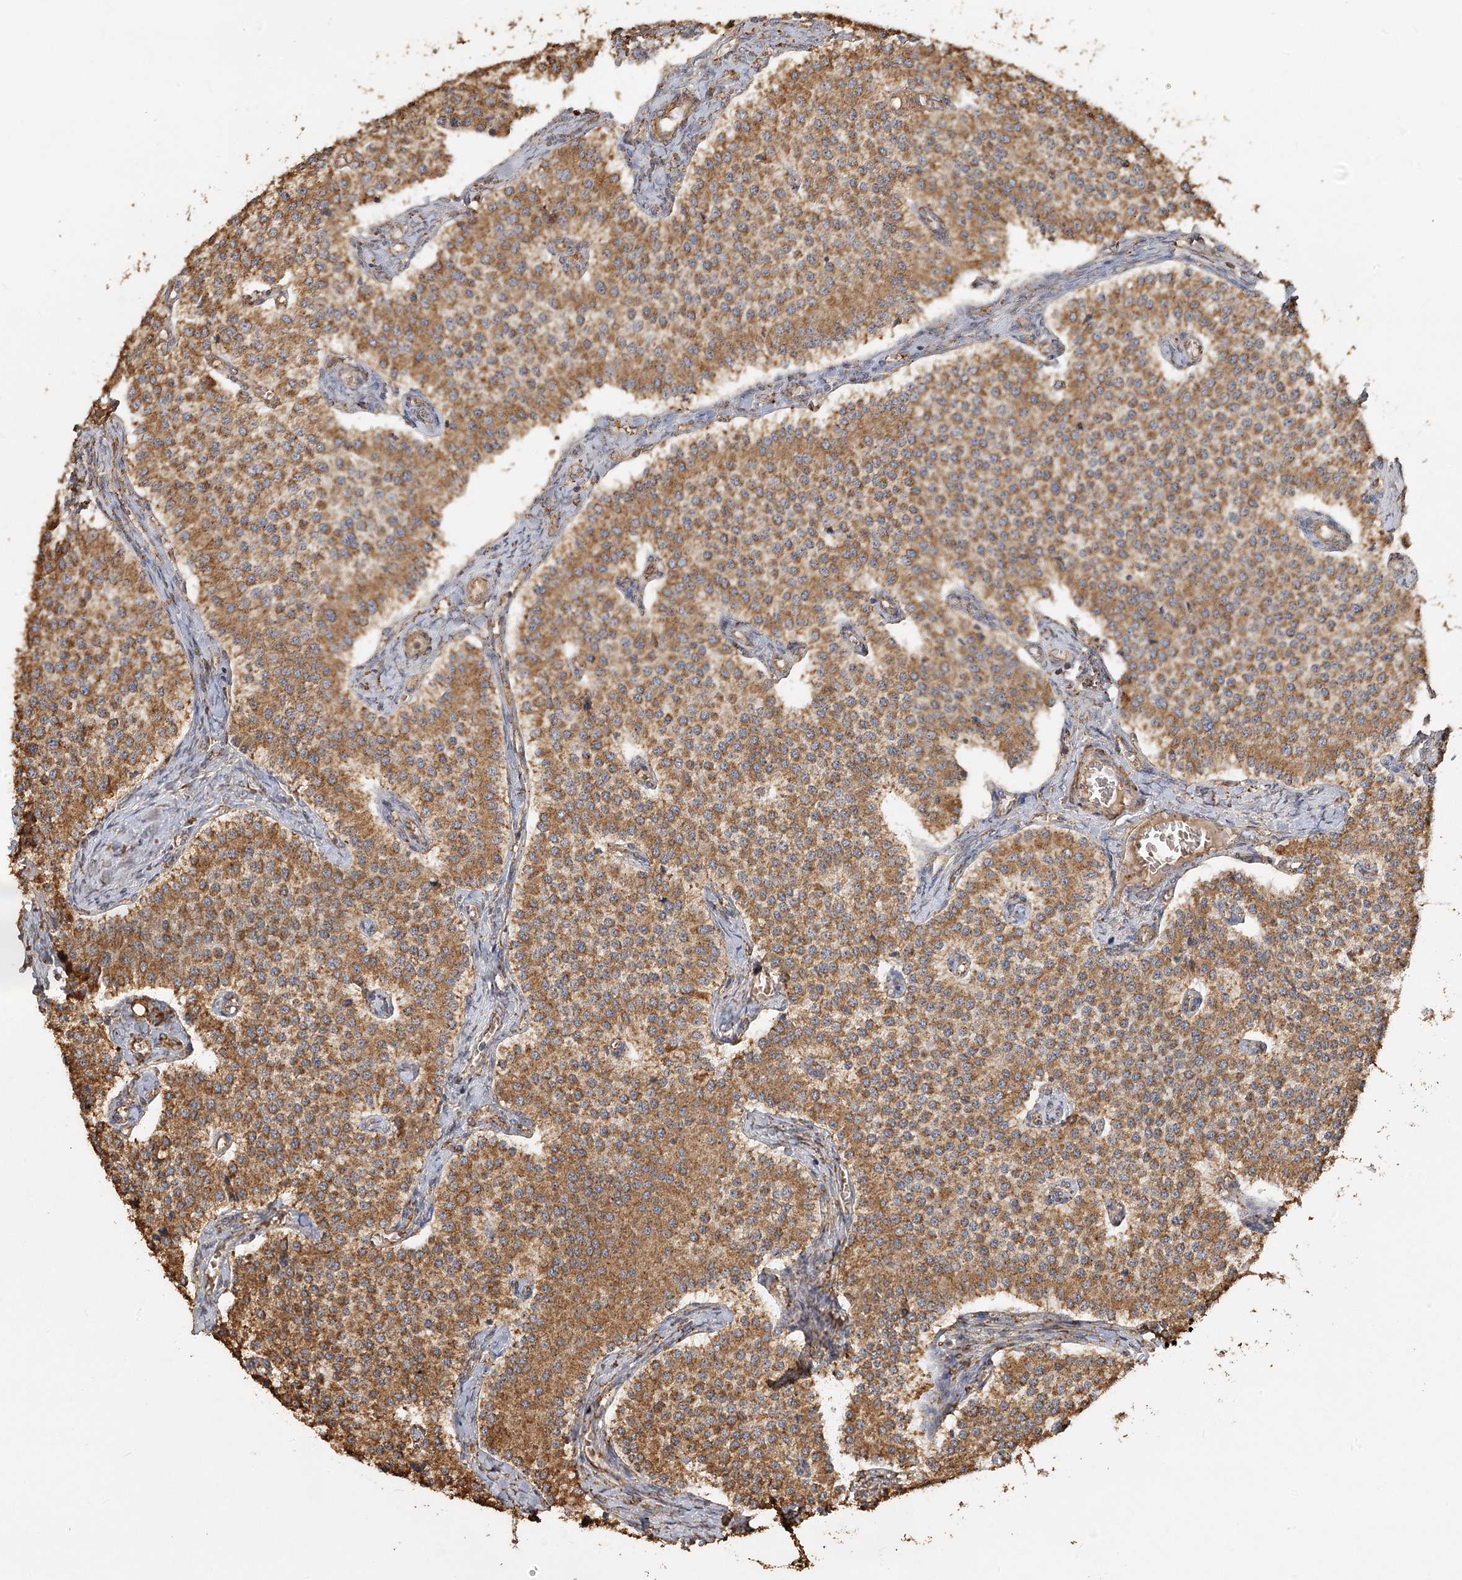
{"staining": {"intensity": "moderate", "quantity": ">75%", "location": "cytoplasmic/membranous"}, "tissue": "carcinoid", "cell_type": "Tumor cells", "image_type": "cancer", "snomed": [{"axis": "morphology", "description": "Carcinoid, malignant, NOS"}, {"axis": "topography", "description": "Colon"}], "caption": "Carcinoid stained for a protein demonstrates moderate cytoplasmic/membranous positivity in tumor cells. The staining was performed using DAB, with brown indicating positive protein expression. Nuclei are stained blue with hematoxylin.", "gene": "PIK3C2A", "patient": {"sex": "female", "age": 52}}